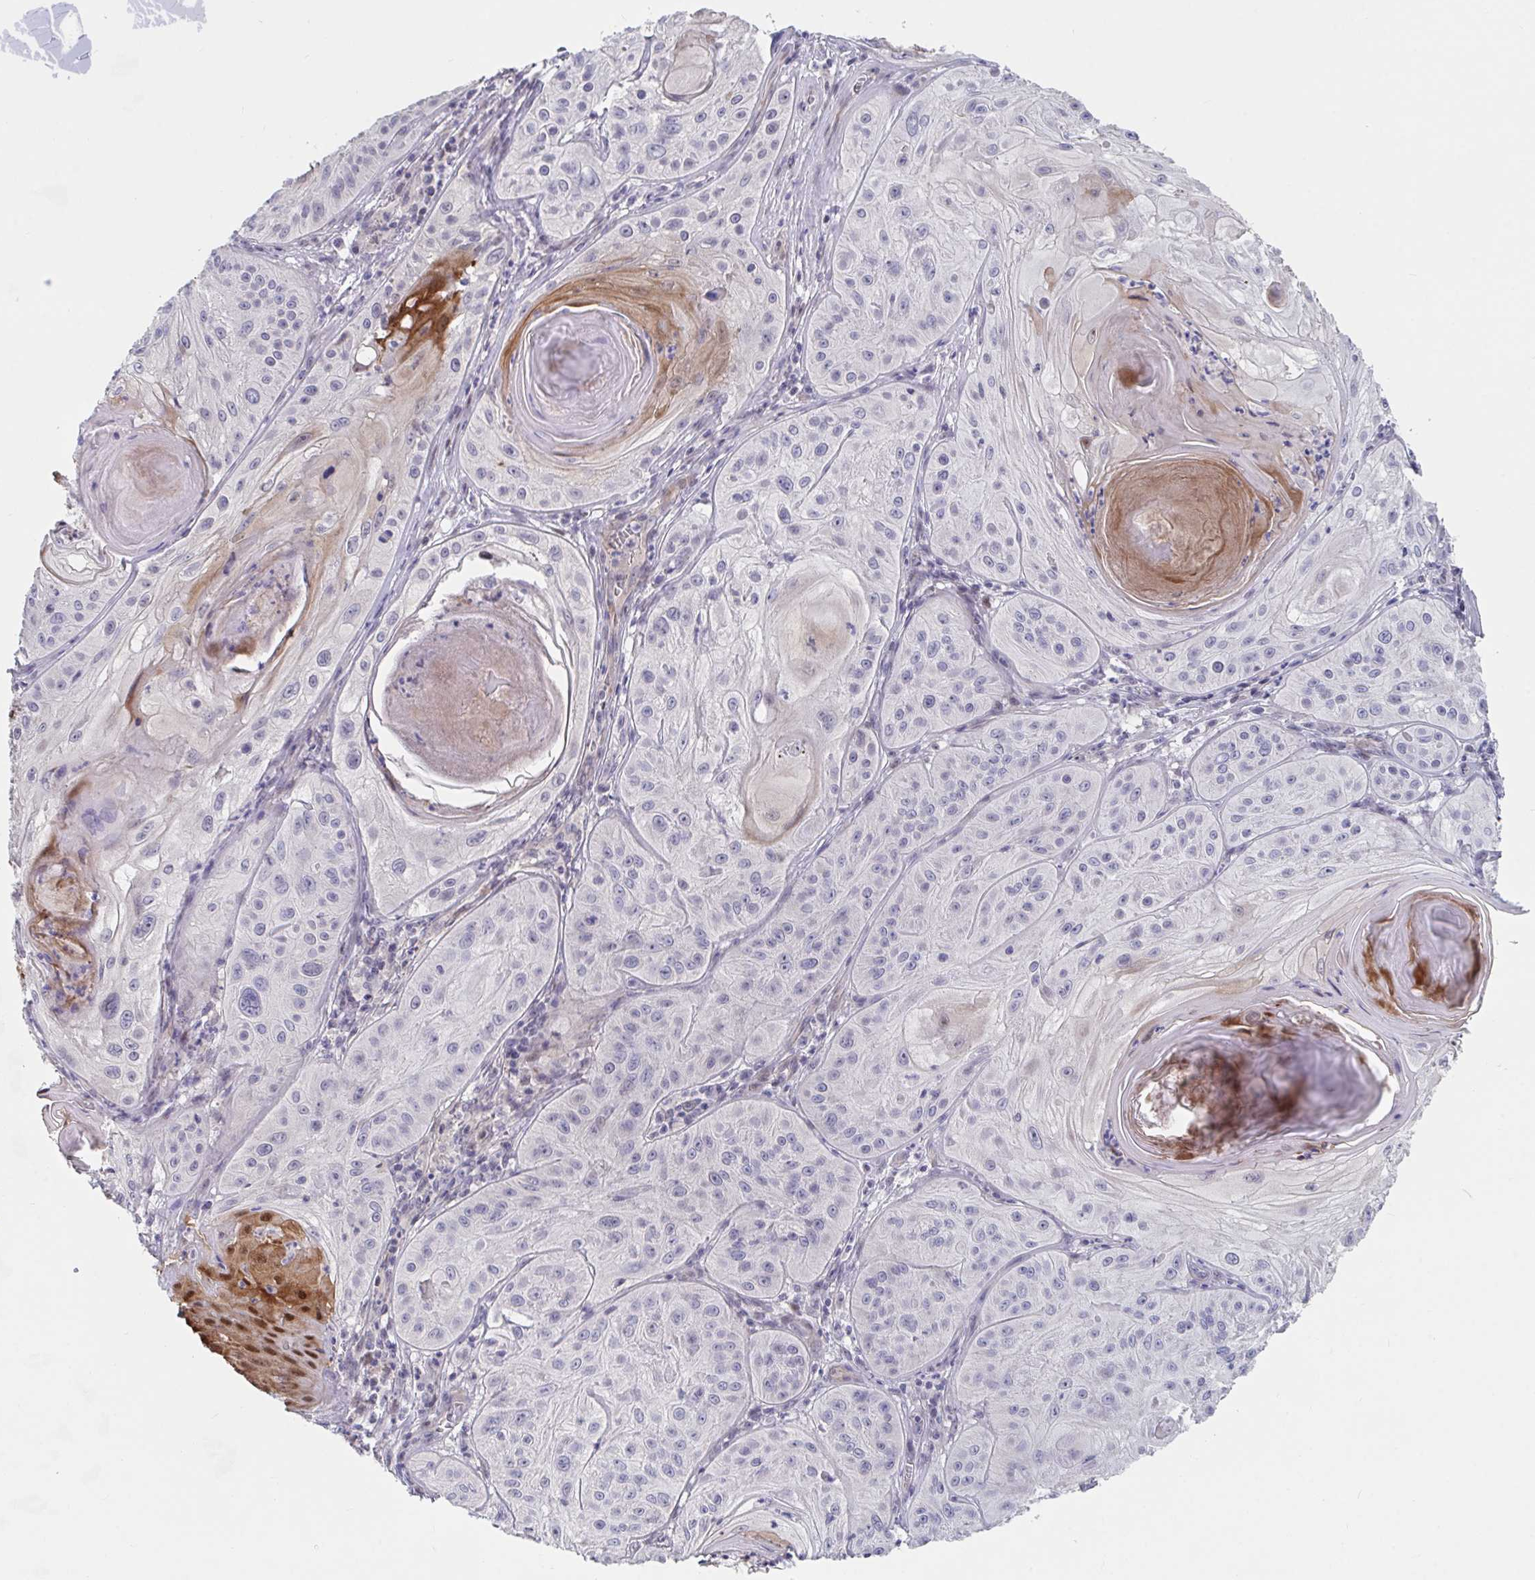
{"staining": {"intensity": "negative", "quantity": "none", "location": "none"}, "tissue": "skin cancer", "cell_type": "Tumor cells", "image_type": "cancer", "snomed": [{"axis": "morphology", "description": "Squamous cell carcinoma, NOS"}, {"axis": "topography", "description": "Skin"}], "caption": "Protein analysis of skin cancer (squamous cell carcinoma) shows no significant positivity in tumor cells.", "gene": "FAM156B", "patient": {"sex": "male", "age": 85}}